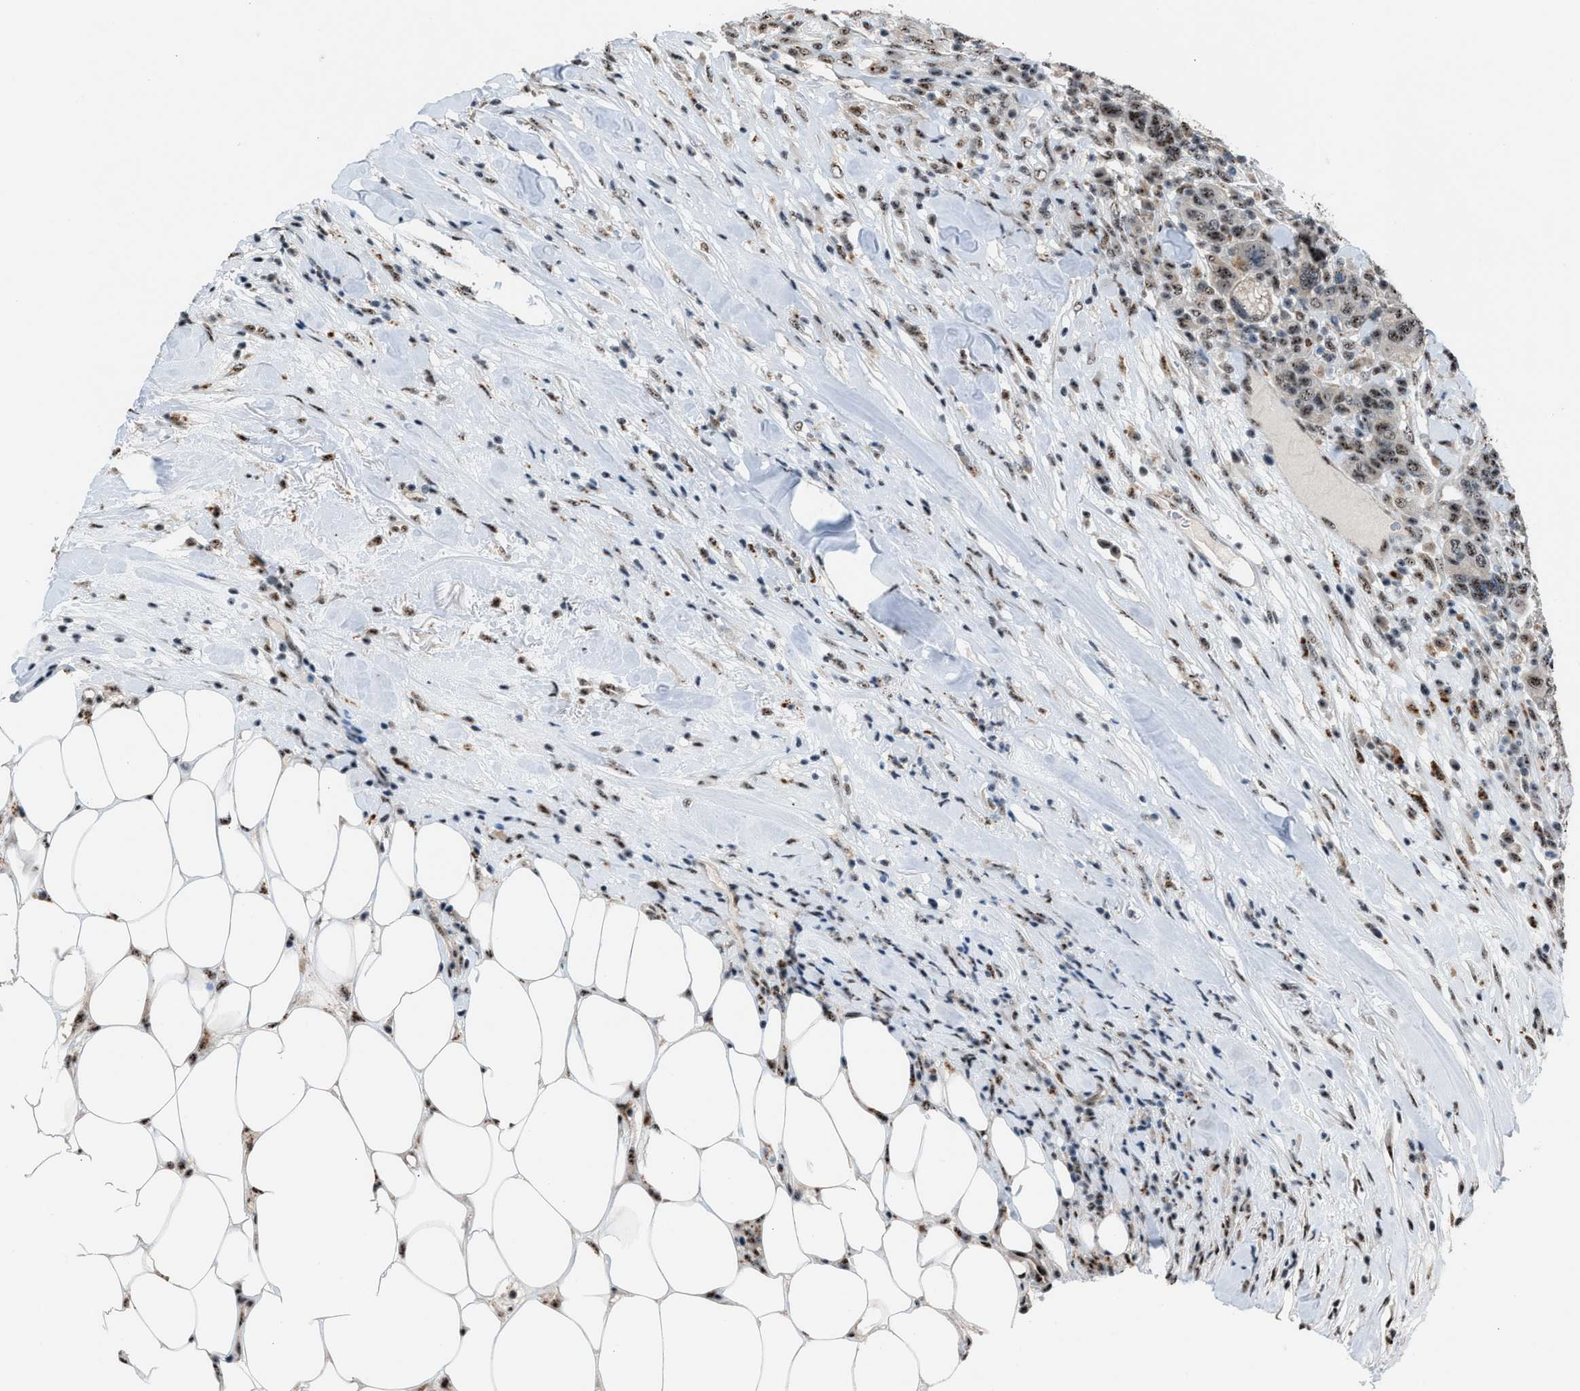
{"staining": {"intensity": "weak", "quantity": ">75%", "location": "nuclear"}, "tissue": "breast cancer", "cell_type": "Tumor cells", "image_type": "cancer", "snomed": [{"axis": "morphology", "description": "Duct carcinoma"}, {"axis": "topography", "description": "Breast"}], "caption": "Immunohistochemical staining of breast cancer (infiltrating ductal carcinoma) shows low levels of weak nuclear protein positivity in about >75% of tumor cells. The staining was performed using DAB, with brown indicating positive protein expression. Nuclei are stained blue with hematoxylin.", "gene": "CENPP", "patient": {"sex": "female", "age": 37}}